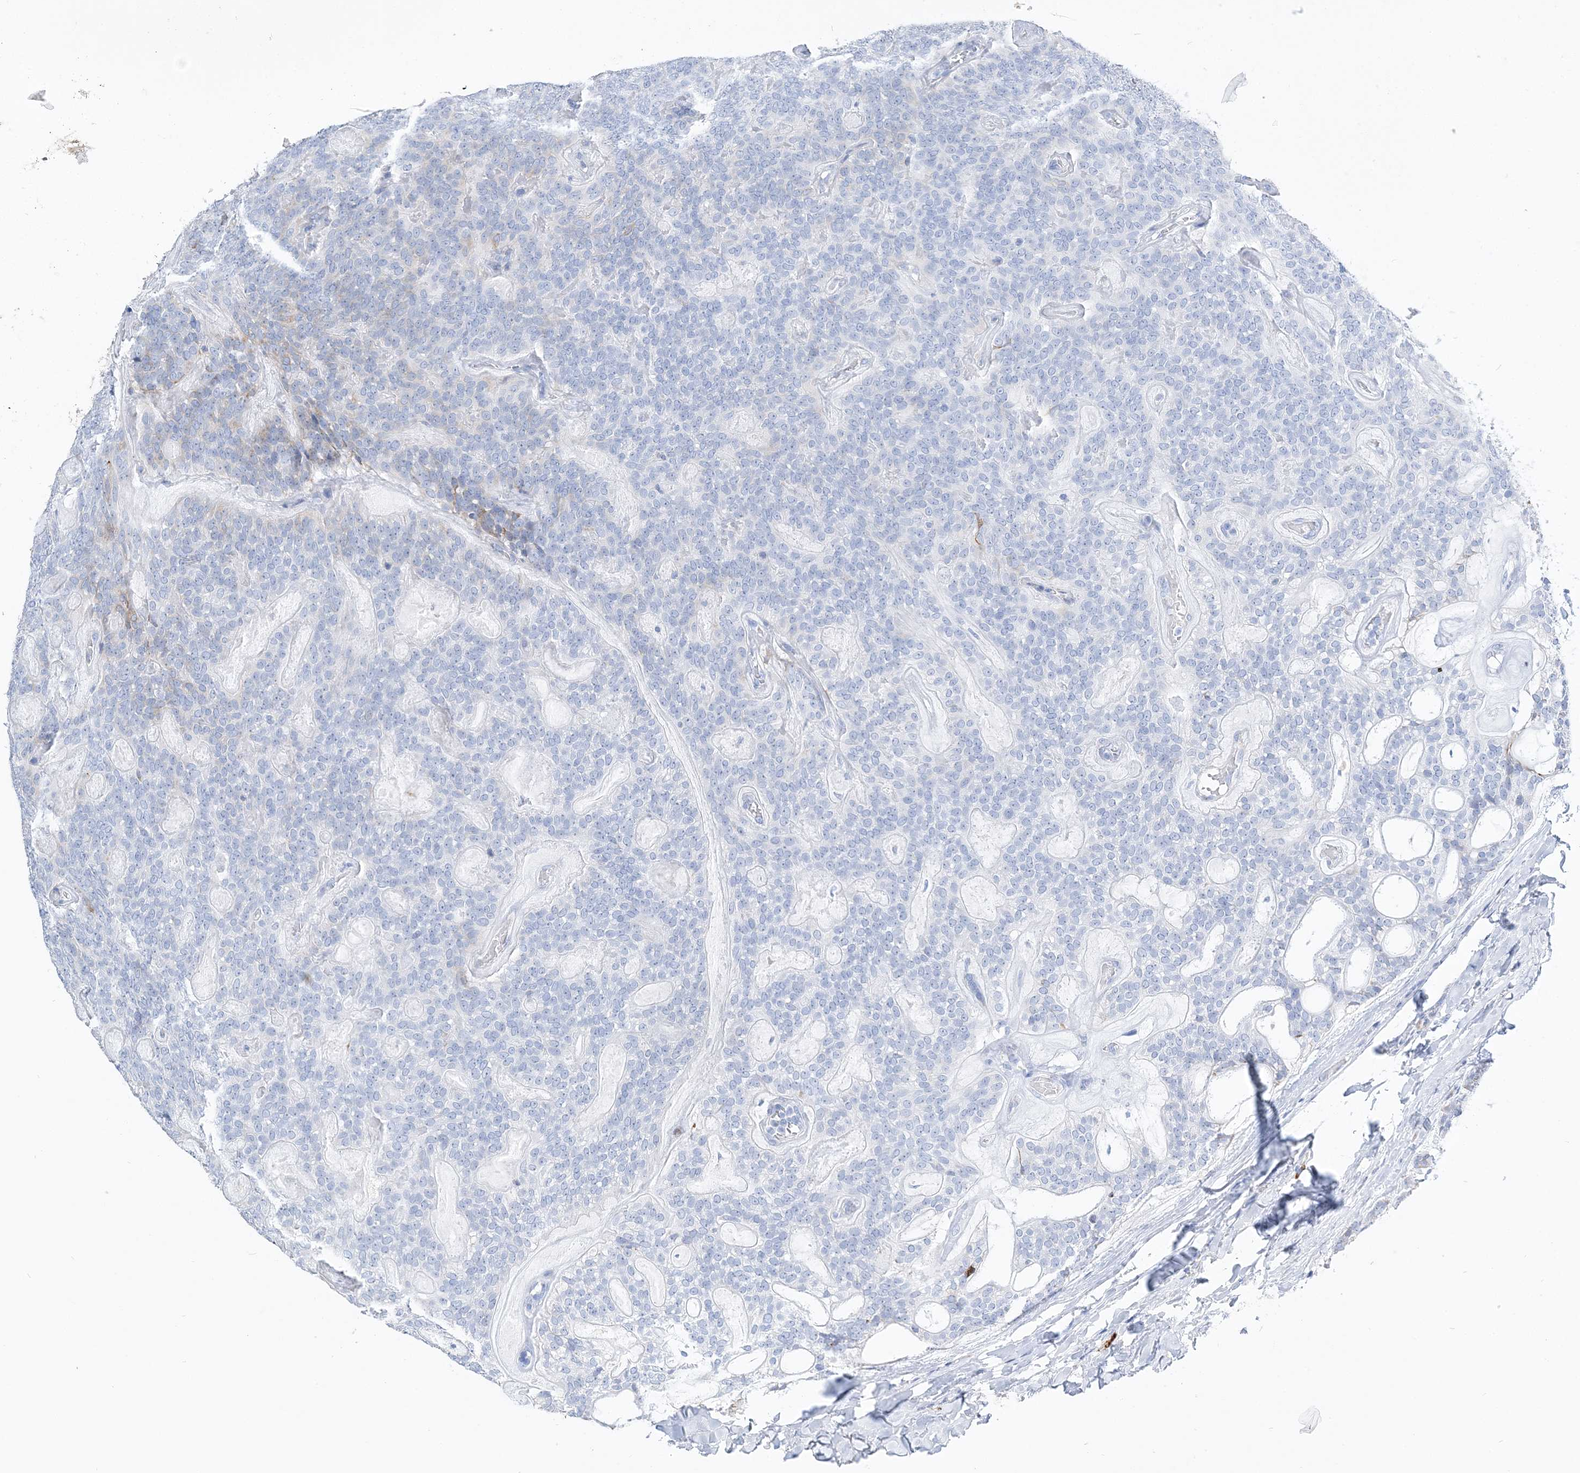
{"staining": {"intensity": "negative", "quantity": "none", "location": "none"}, "tissue": "head and neck cancer", "cell_type": "Tumor cells", "image_type": "cancer", "snomed": [{"axis": "morphology", "description": "Adenocarcinoma, NOS"}, {"axis": "topography", "description": "Head-Neck"}], "caption": "A micrograph of human head and neck cancer is negative for staining in tumor cells. (Stains: DAB (3,3'-diaminobenzidine) immunohistochemistry (IHC) with hematoxylin counter stain, Microscopy: brightfield microscopy at high magnification).", "gene": "TSPYL6", "patient": {"sex": "male", "age": 66}}